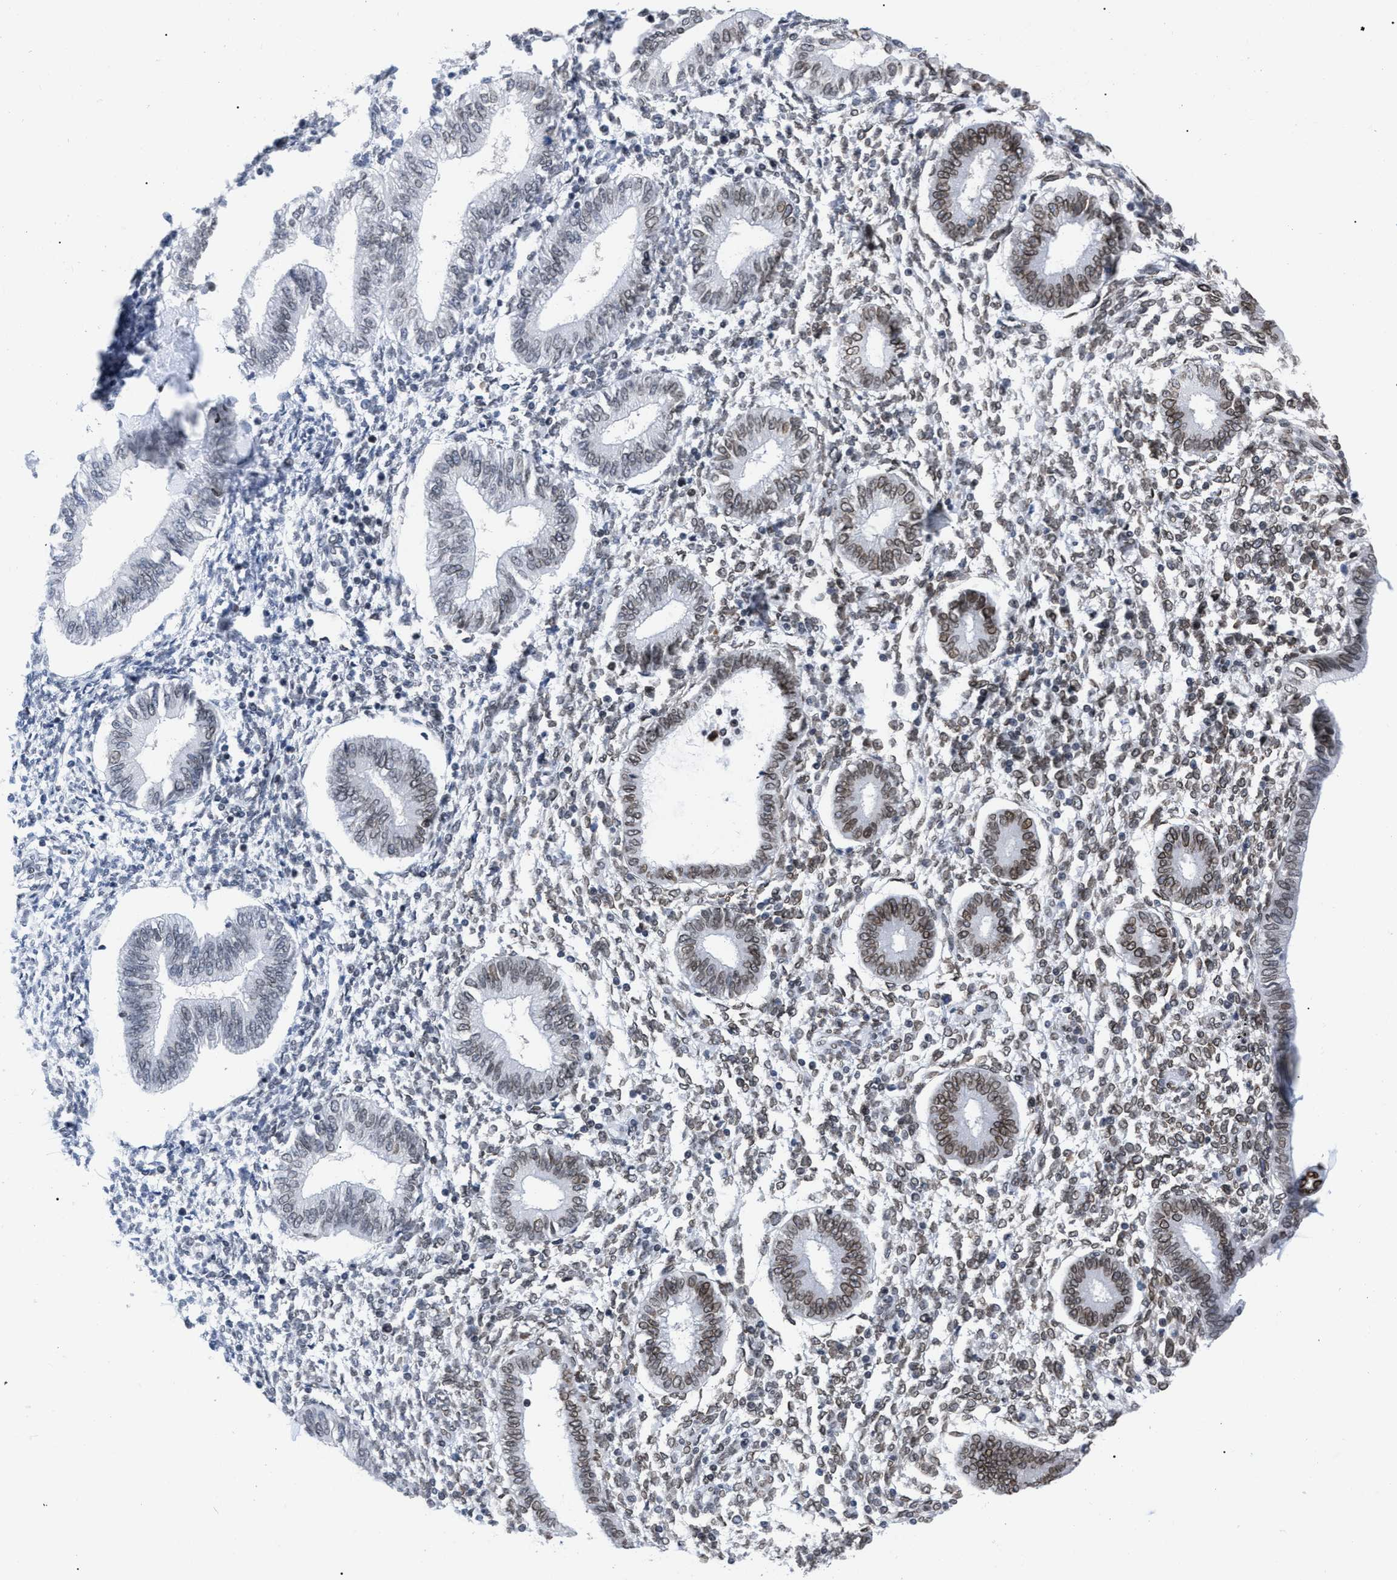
{"staining": {"intensity": "weak", "quantity": "25%-75%", "location": "nuclear"}, "tissue": "endometrium", "cell_type": "Cells in endometrial stroma", "image_type": "normal", "snomed": [{"axis": "morphology", "description": "Normal tissue, NOS"}, {"axis": "topography", "description": "Endometrium"}], "caption": "Protein staining shows weak nuclear positivity in approximately 25%-75% of cells in endometrial stroma in unremarkable endometrium. The protein is stained brown, and the nuclei are stained in blue (DAB (3,3'-diaminobenzidine) IHC with brightfield microscopy, high magnification).", "gene": "TPR", "patient": {"sex": "female", "age": 50}}